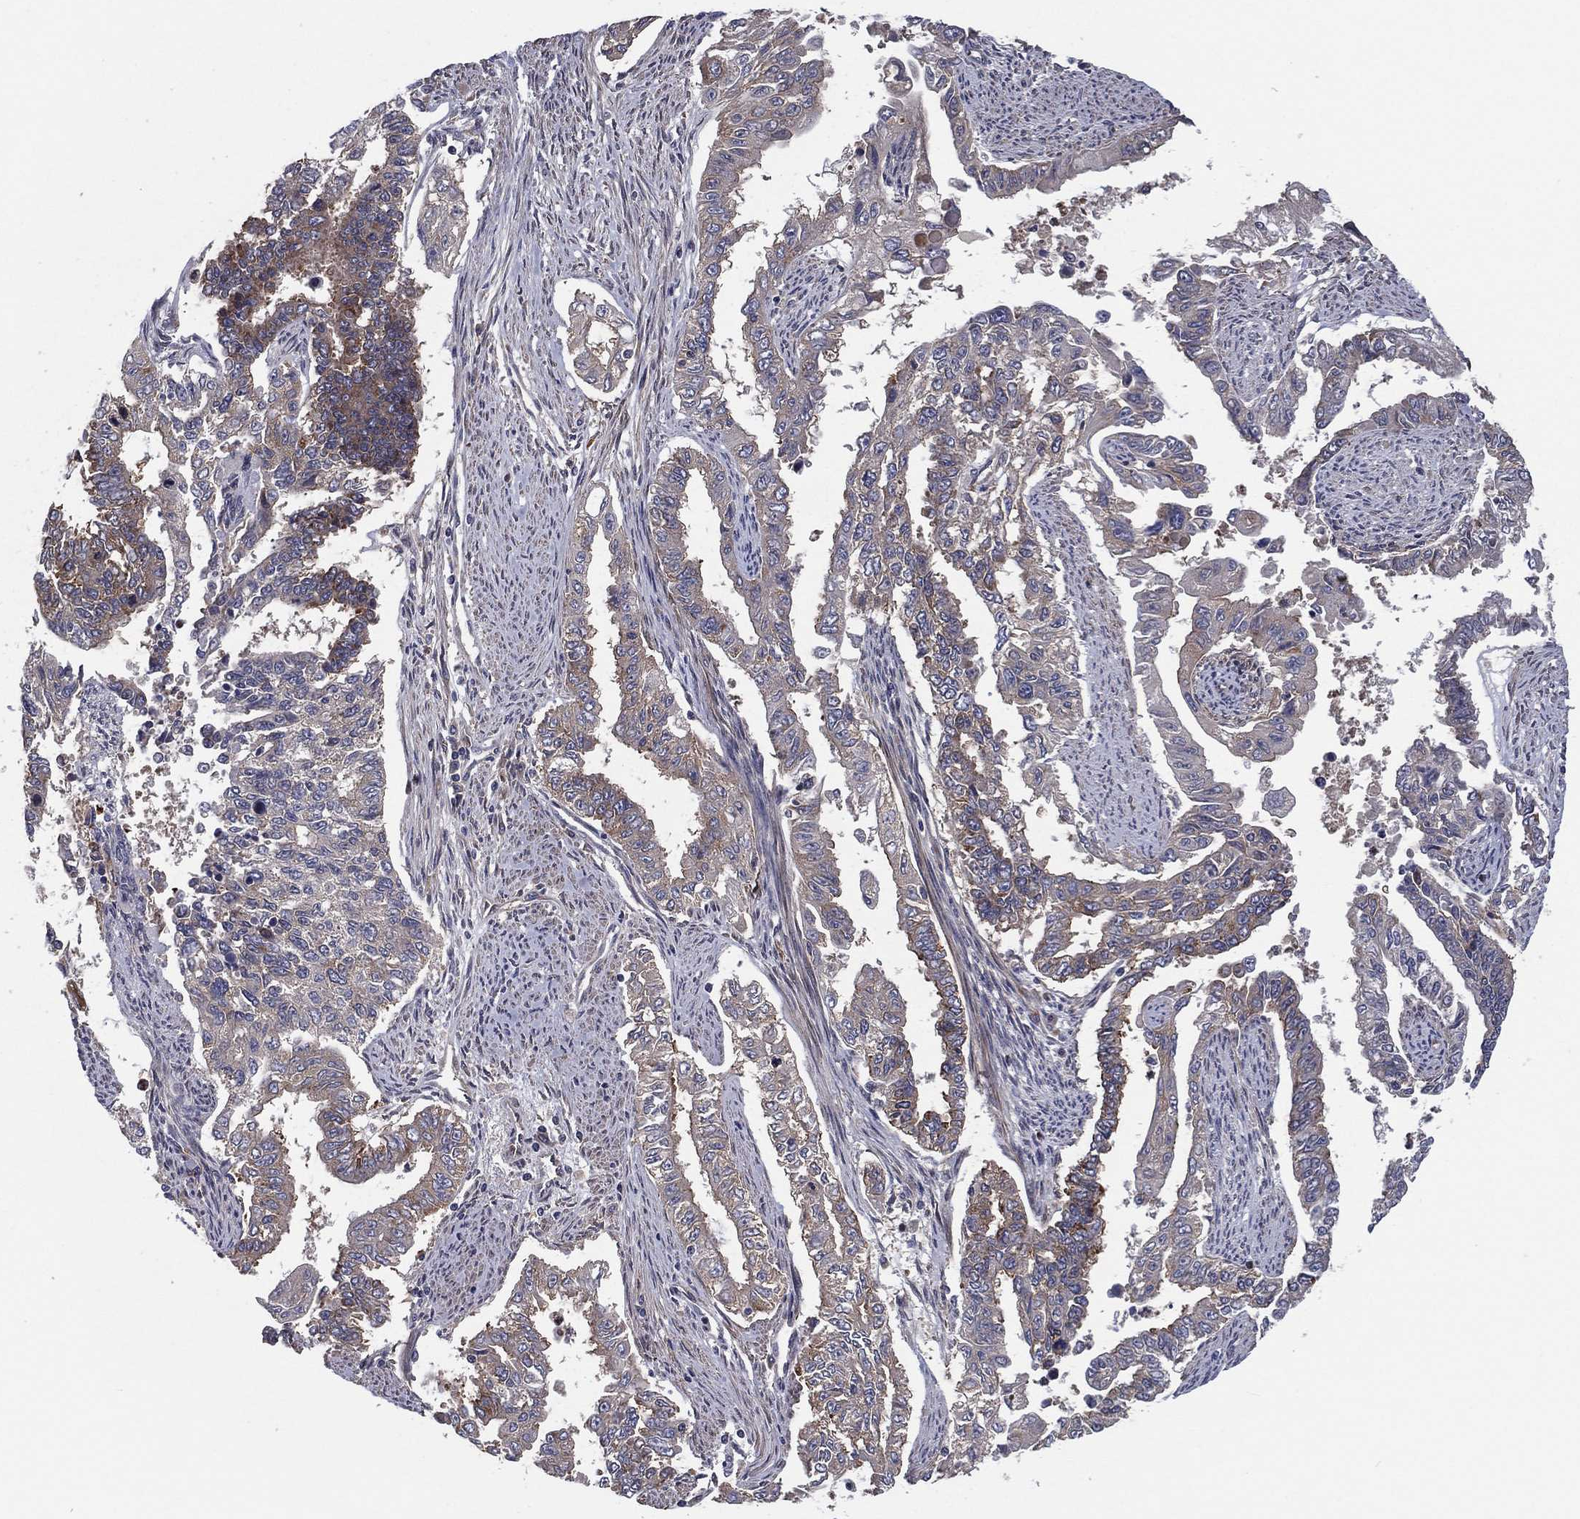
{"staining": {"intensity": "moderate", "quantity": "<25%", "location": "cytoplasmic/membranous"}, "tissue": "endometrial cancer", "cell_type": "Tumor cells", "image_type": "cancer", "snomed": [{"axis": "morphology", "description": "Adenocarcinoma, NOS"}, {"axis": "topography", "description": "Uterus"}], "caption": "Tumor cells show low levels of moderate cytoplasmic/membranous expression in approximately <25% of cells in endometrial cancer (adenocarcinoma). The staining is performed using DAB (3,3'-diaminobenzidine) brown chromogen to label protein expression. The nuclei are counter-stained blue using hematoxylin.", "gene": "EIF2B5", "patient": {"sex": "female", "age": 59}}